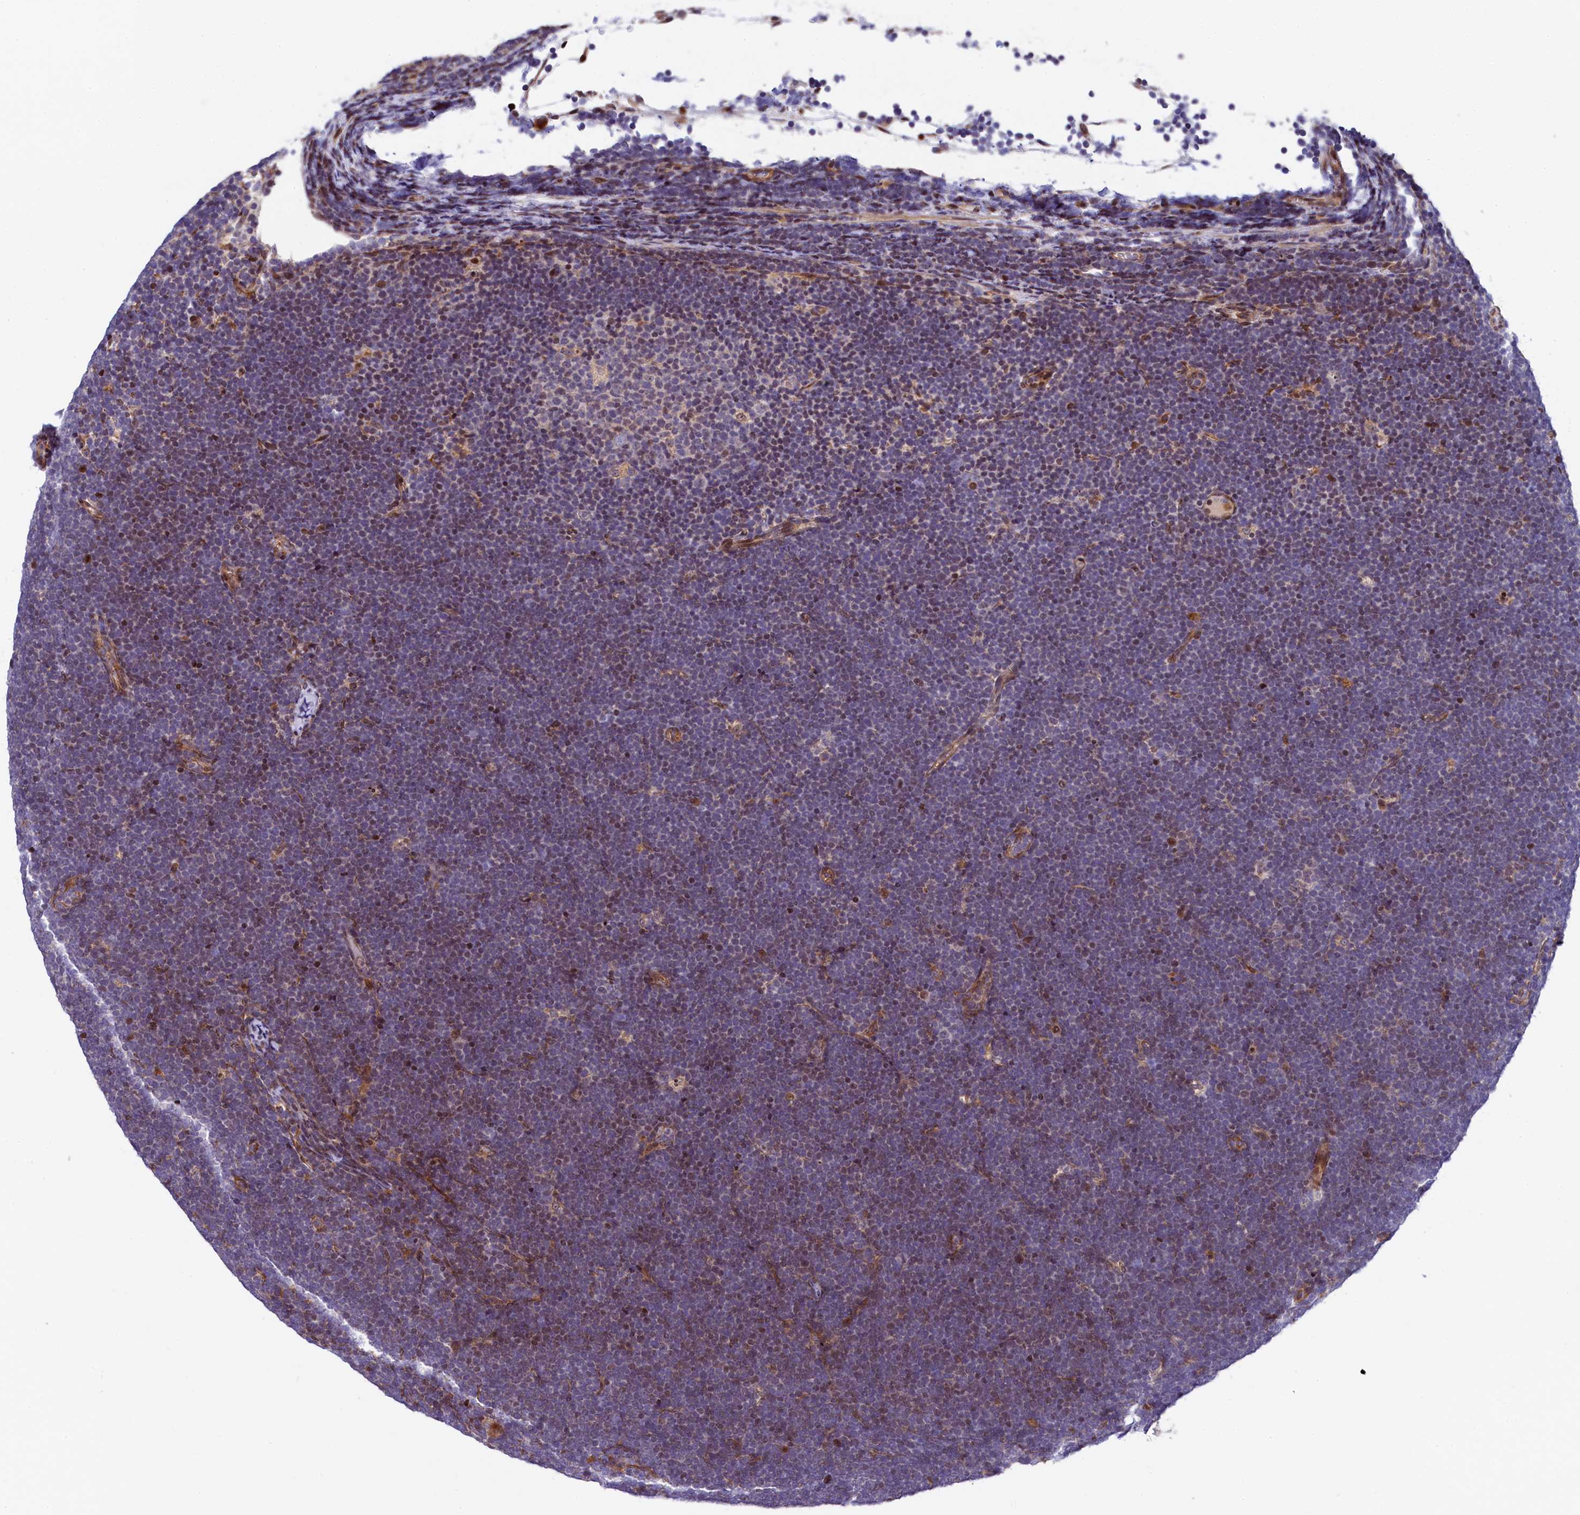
{"staining": {"intensity": "weak", "quantity": "<25%", "location": "nuclear"}, "tissue": "lymphoma", "cell_type": "Tumor cells", "image_type": "cancer", "snomed": [{"axis": "morphology", "description": "Malignant lymphoma, non-Hodgkin's type, High grade"}, {"axis": "topography", "description": "Lymph node"}], "caption": "IHC of lymphoma displays no positivity in tumor cells.", "gene": "TGDS", "patient": {"sex": "male", "age": 13}}